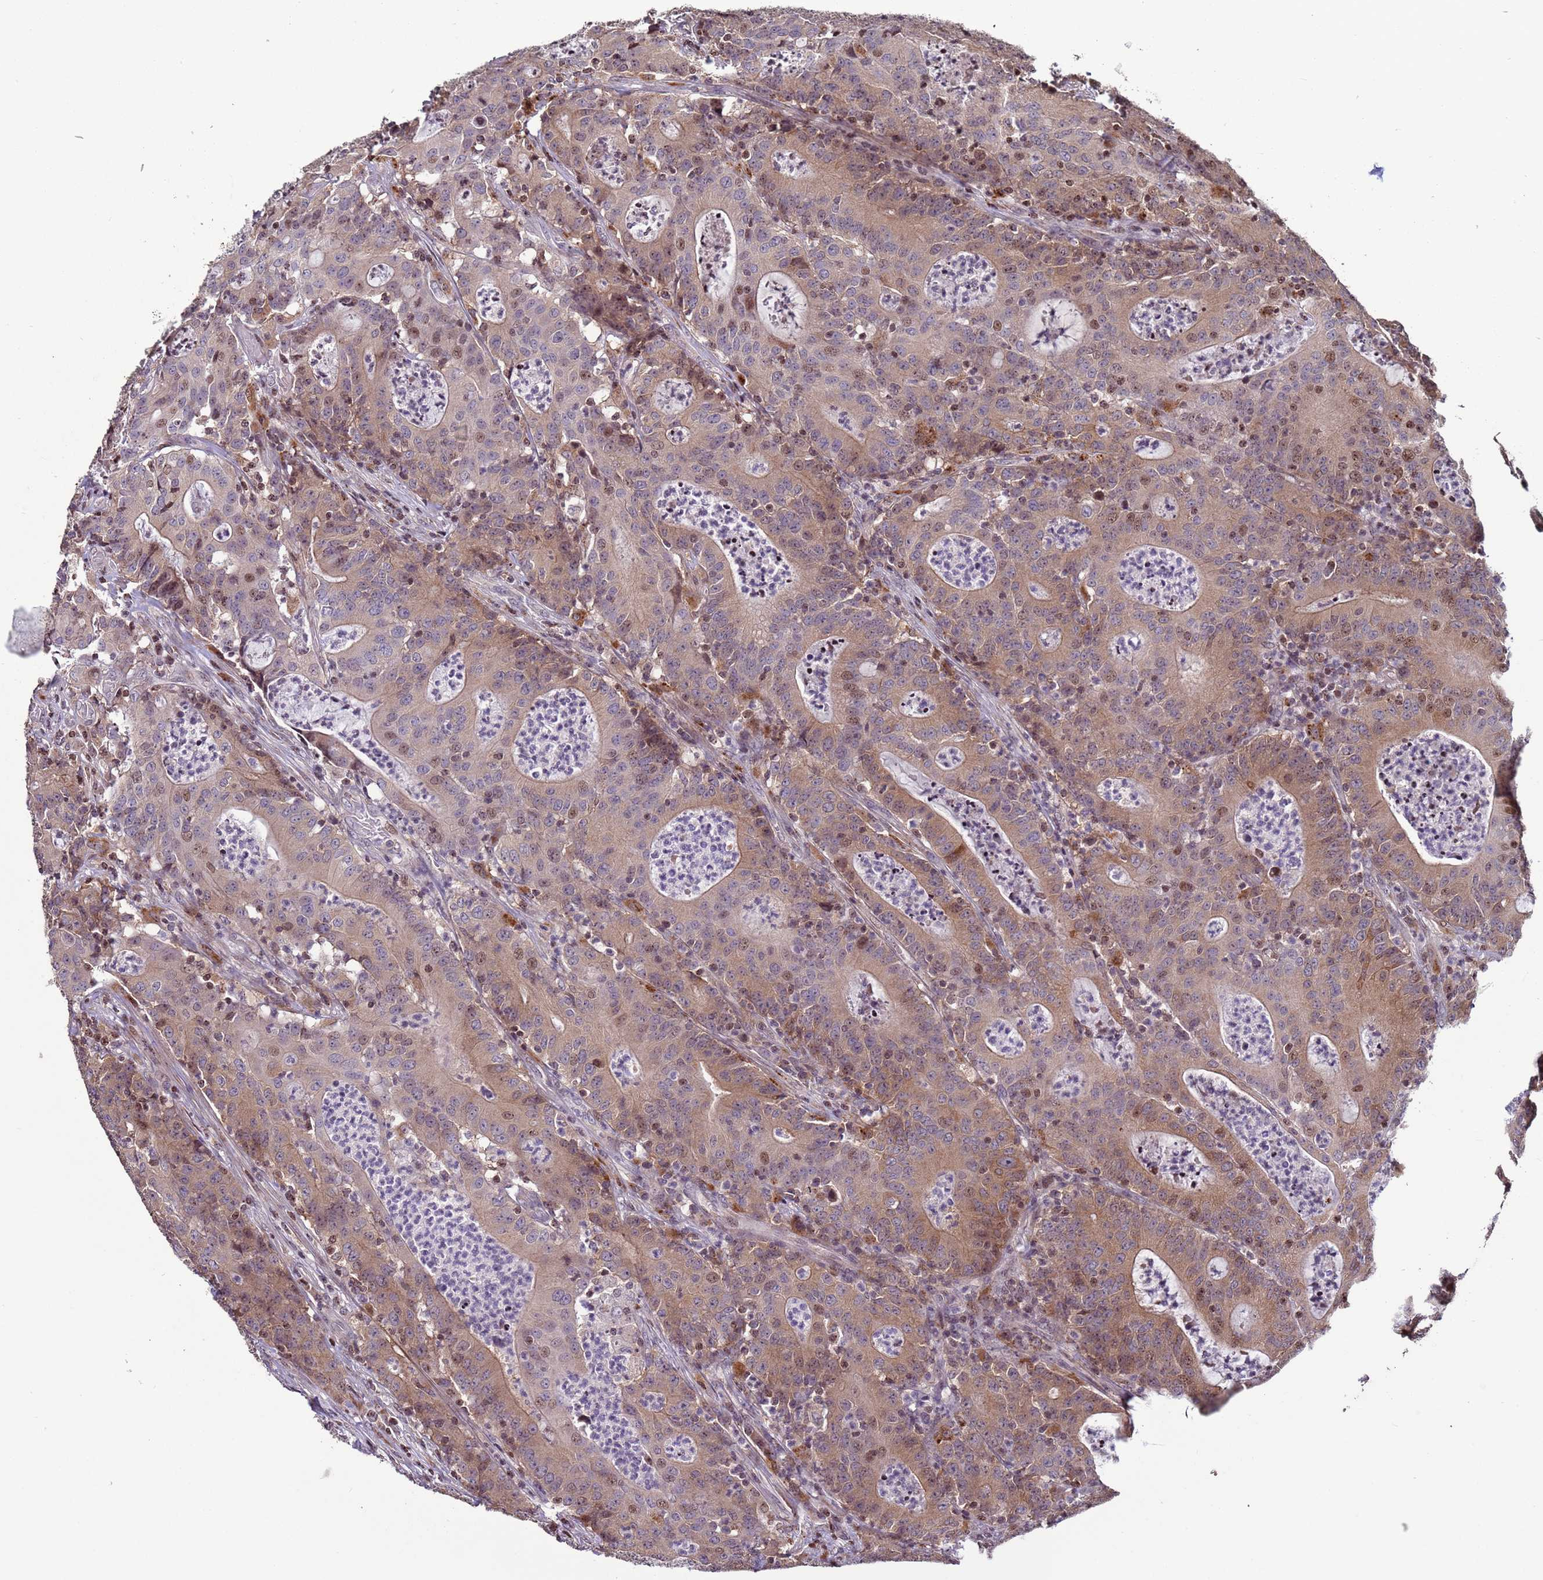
{"staining": {"intensity": "weak", "quantity": "25%-75%", "location": "cytoplasmic/membranous,nuclear"}, "tissue": "colorectal cancer", "cell_type": "Tumor cells", "image_type": "cancer", "snomed": [{"axis": "morphology", "description": "Adenocarcinoma, NOS"}, {"axis": "topography", "description": "Colon"}], "caption": "DAB immunohistochemical staining of human colorectal cancer (adenocarcinoma) displays weak cytoplasmic/membranous and nuclear protein expression in approximately 25%-75% of tumor cells.", "gene": "HGH1", "patient": {"sex": "male", "age": 83}}